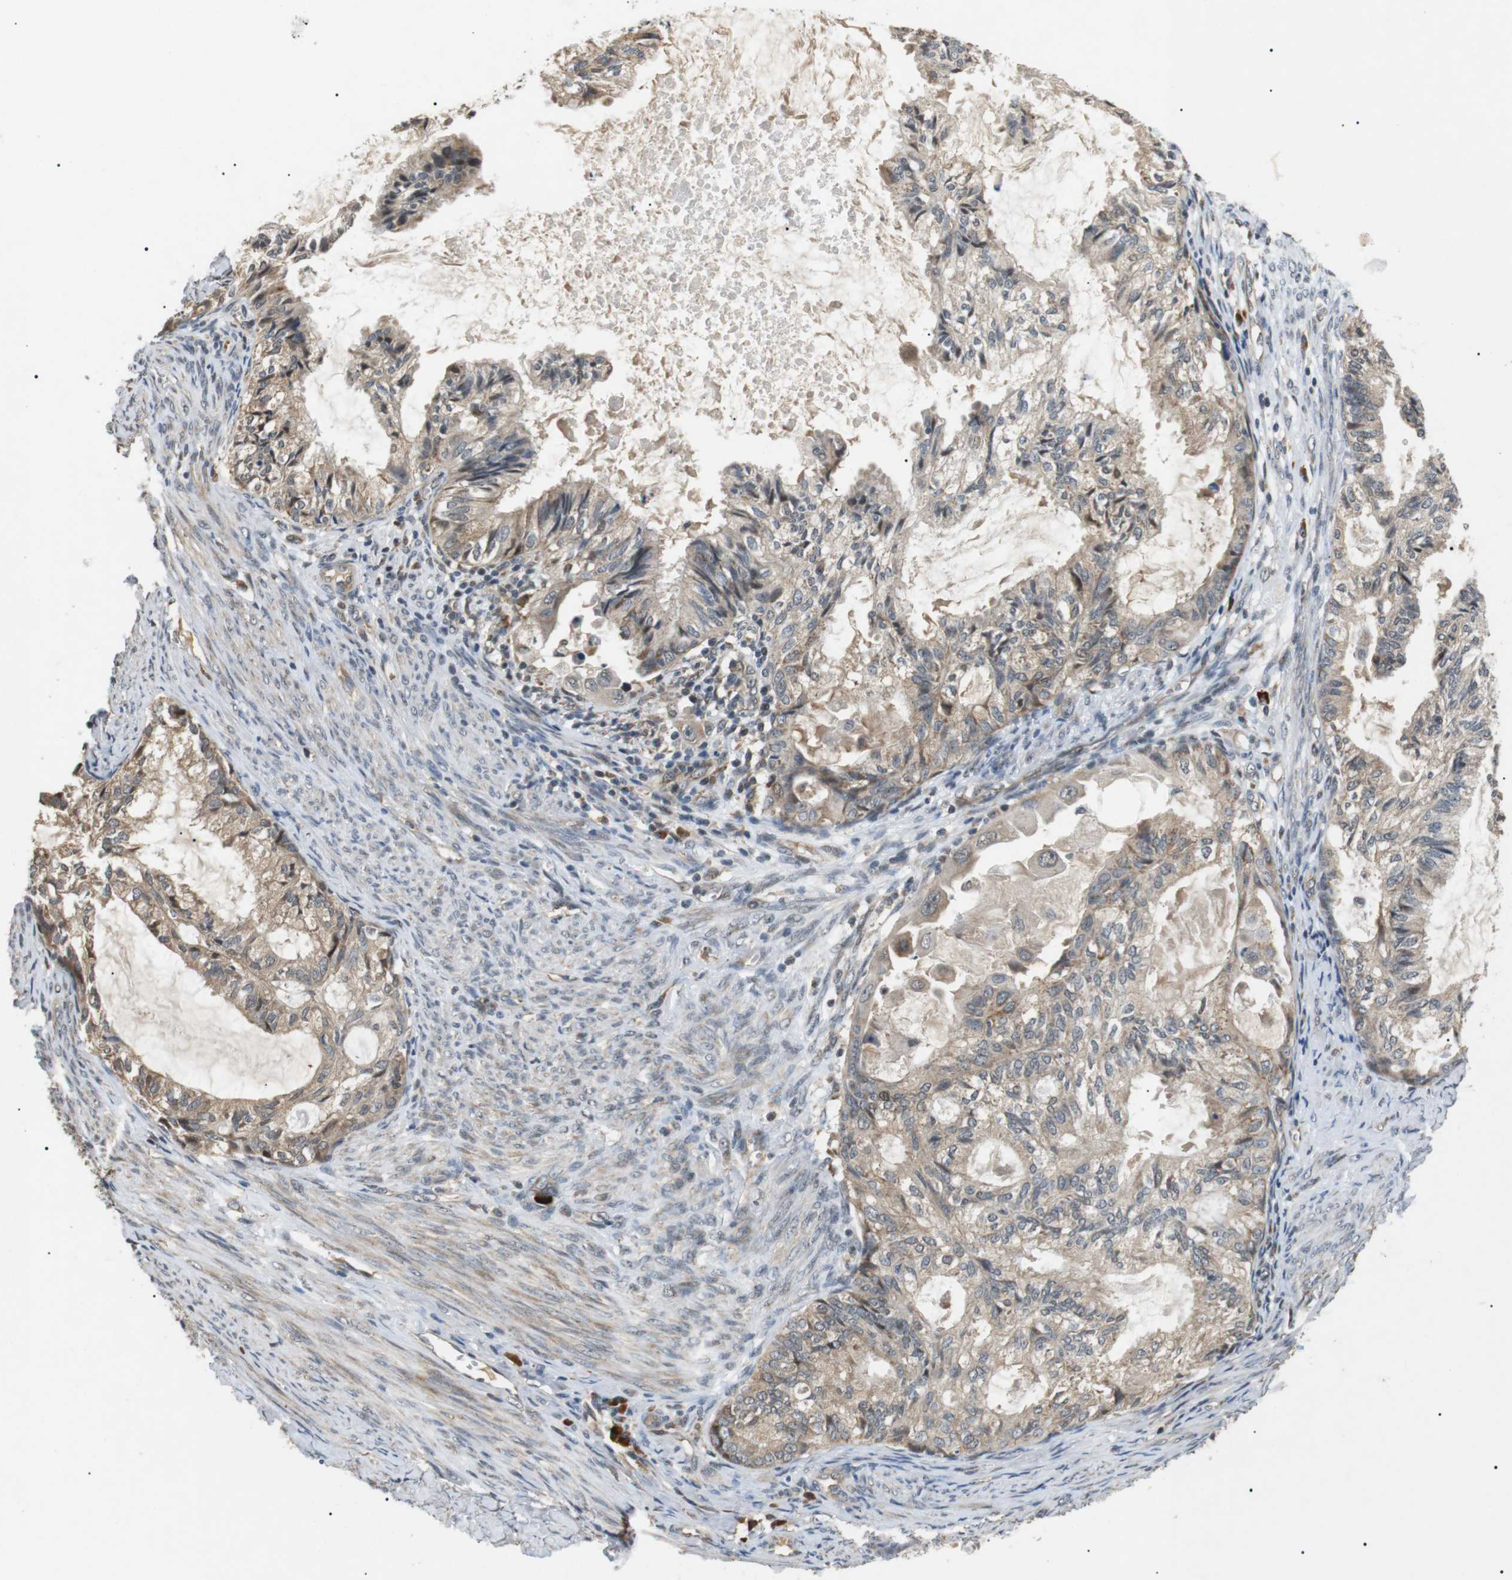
{"staining": {"intensity": "moderate", "quantity": ">75%", "location": "cytoplasmic/membranous"}, "tissue": "cervical cancer", "cell_type": "Tumor cells", "image_type": "cancer", "snomed": [{"axis": "morphology", "description": "Normal tissue, NOS"}, {"axis": "morphology", "description": "Adenocarcinoma, NOS"}, {"axis": "topography", "description": "Cervix"}, {"axis": "topography", "description": "Endometrium"}], "caption": "Immunohistochemistry (IHC) image of neoplastic tissue: human cervical cancer (adenocarcinoma) stained using IHC shows medium levels of moderate protein expression localized specifically in the cytoplasmic/membranous of tumor cells, appearing as a cytoplasmic/membranous brown color.", "gene": "HSPA13", "patient": {"sex": "female", "age": 86}}